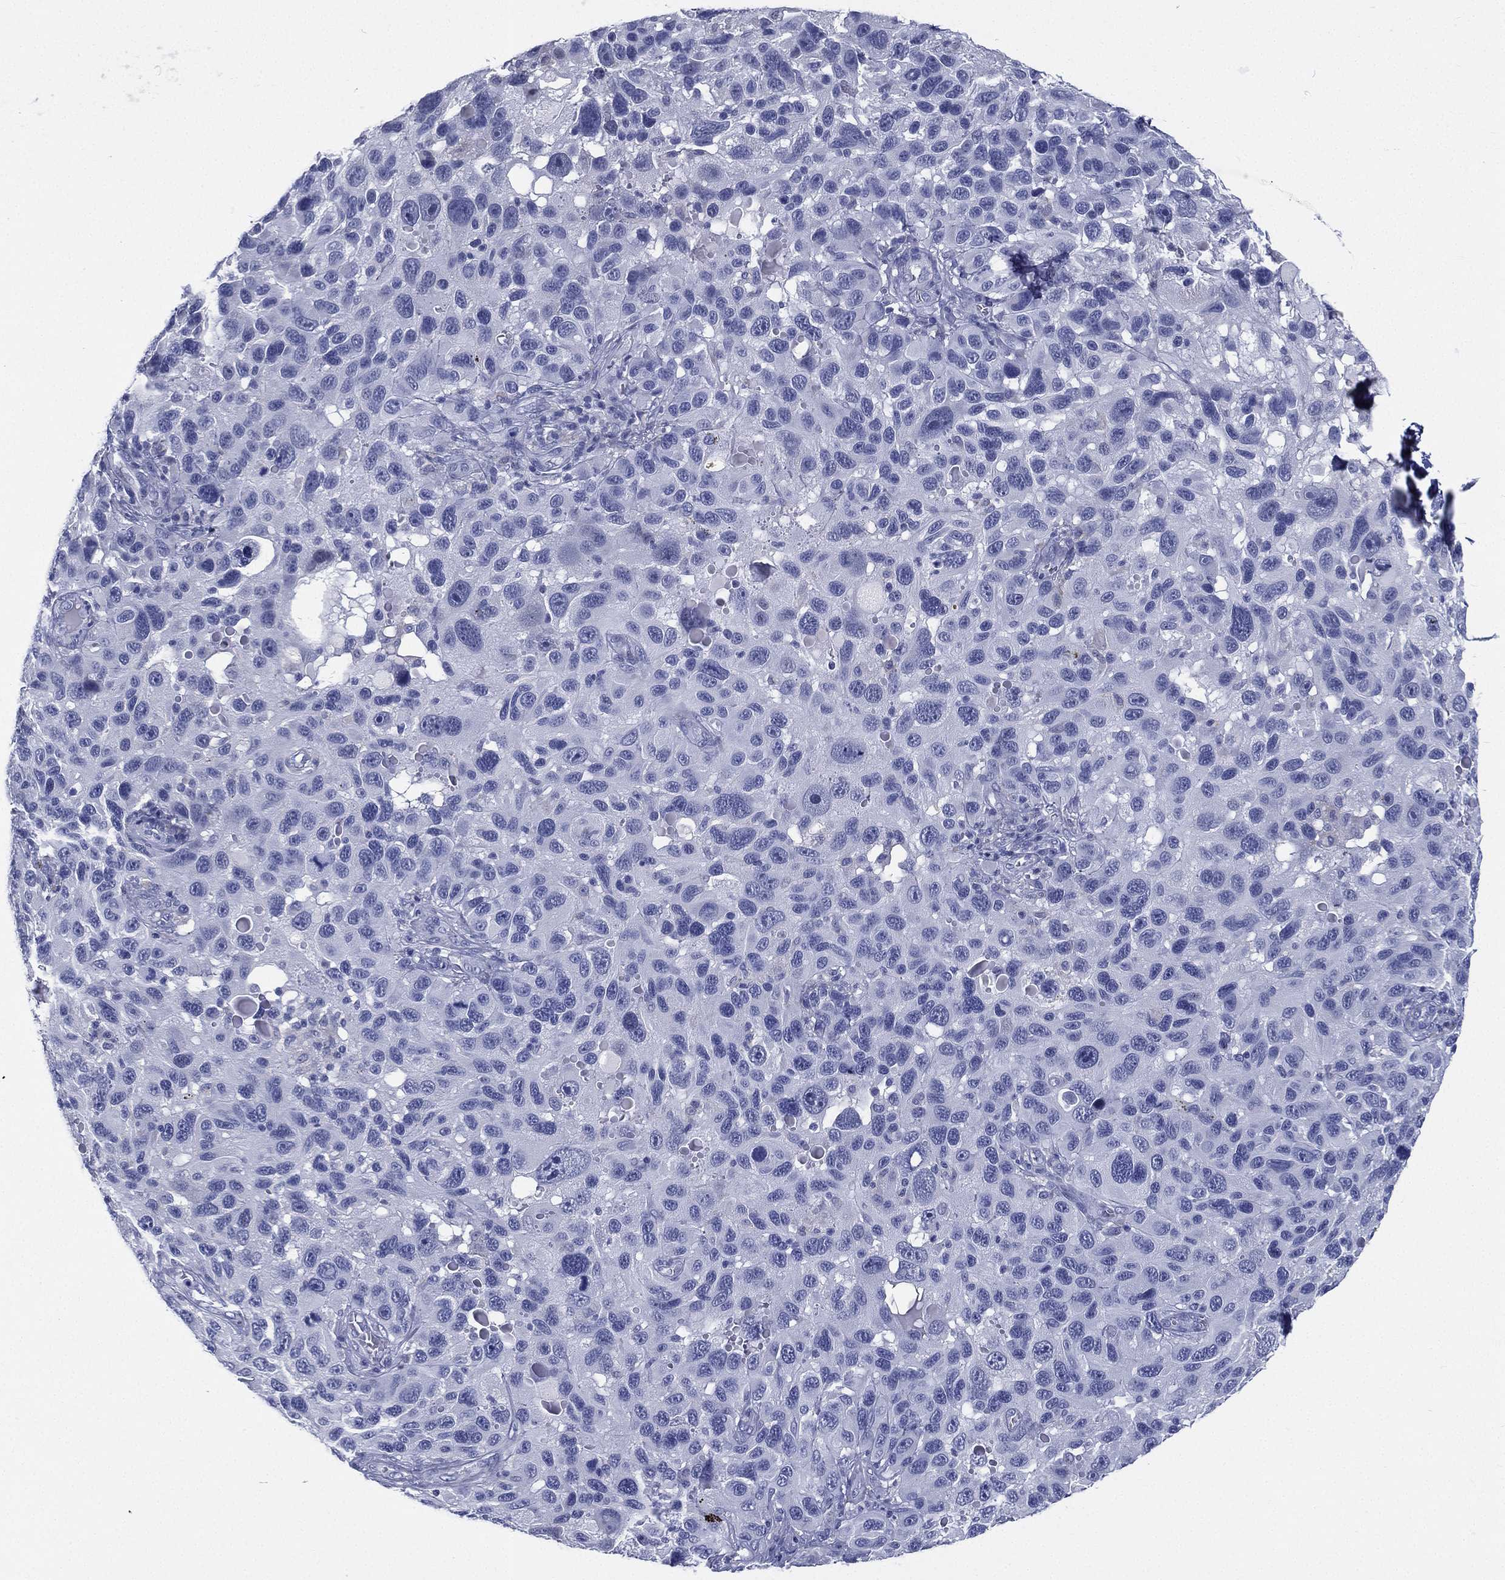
{"staining": {"intensity": "negative", "quantity": "none", "location": "none"}, "tissue": "melanoma", "cell_type": "Tumor cells", "image_type": "cancer", "snomed": [{"axis": "morphology", "description": "Malignant melanoma, NOS"}, {"axis": "topography", "description": "Skin"}], "caption": "Immunohistochemistry (IHC) image of neoplastic tissue: malignant melanoma stained with DAB (3,3'-diaminobenzidine) exhibits no significant protein expression in tumor cells.", "gene": "RSPH4A", "patient": {"sex": "male", "age": 53}}